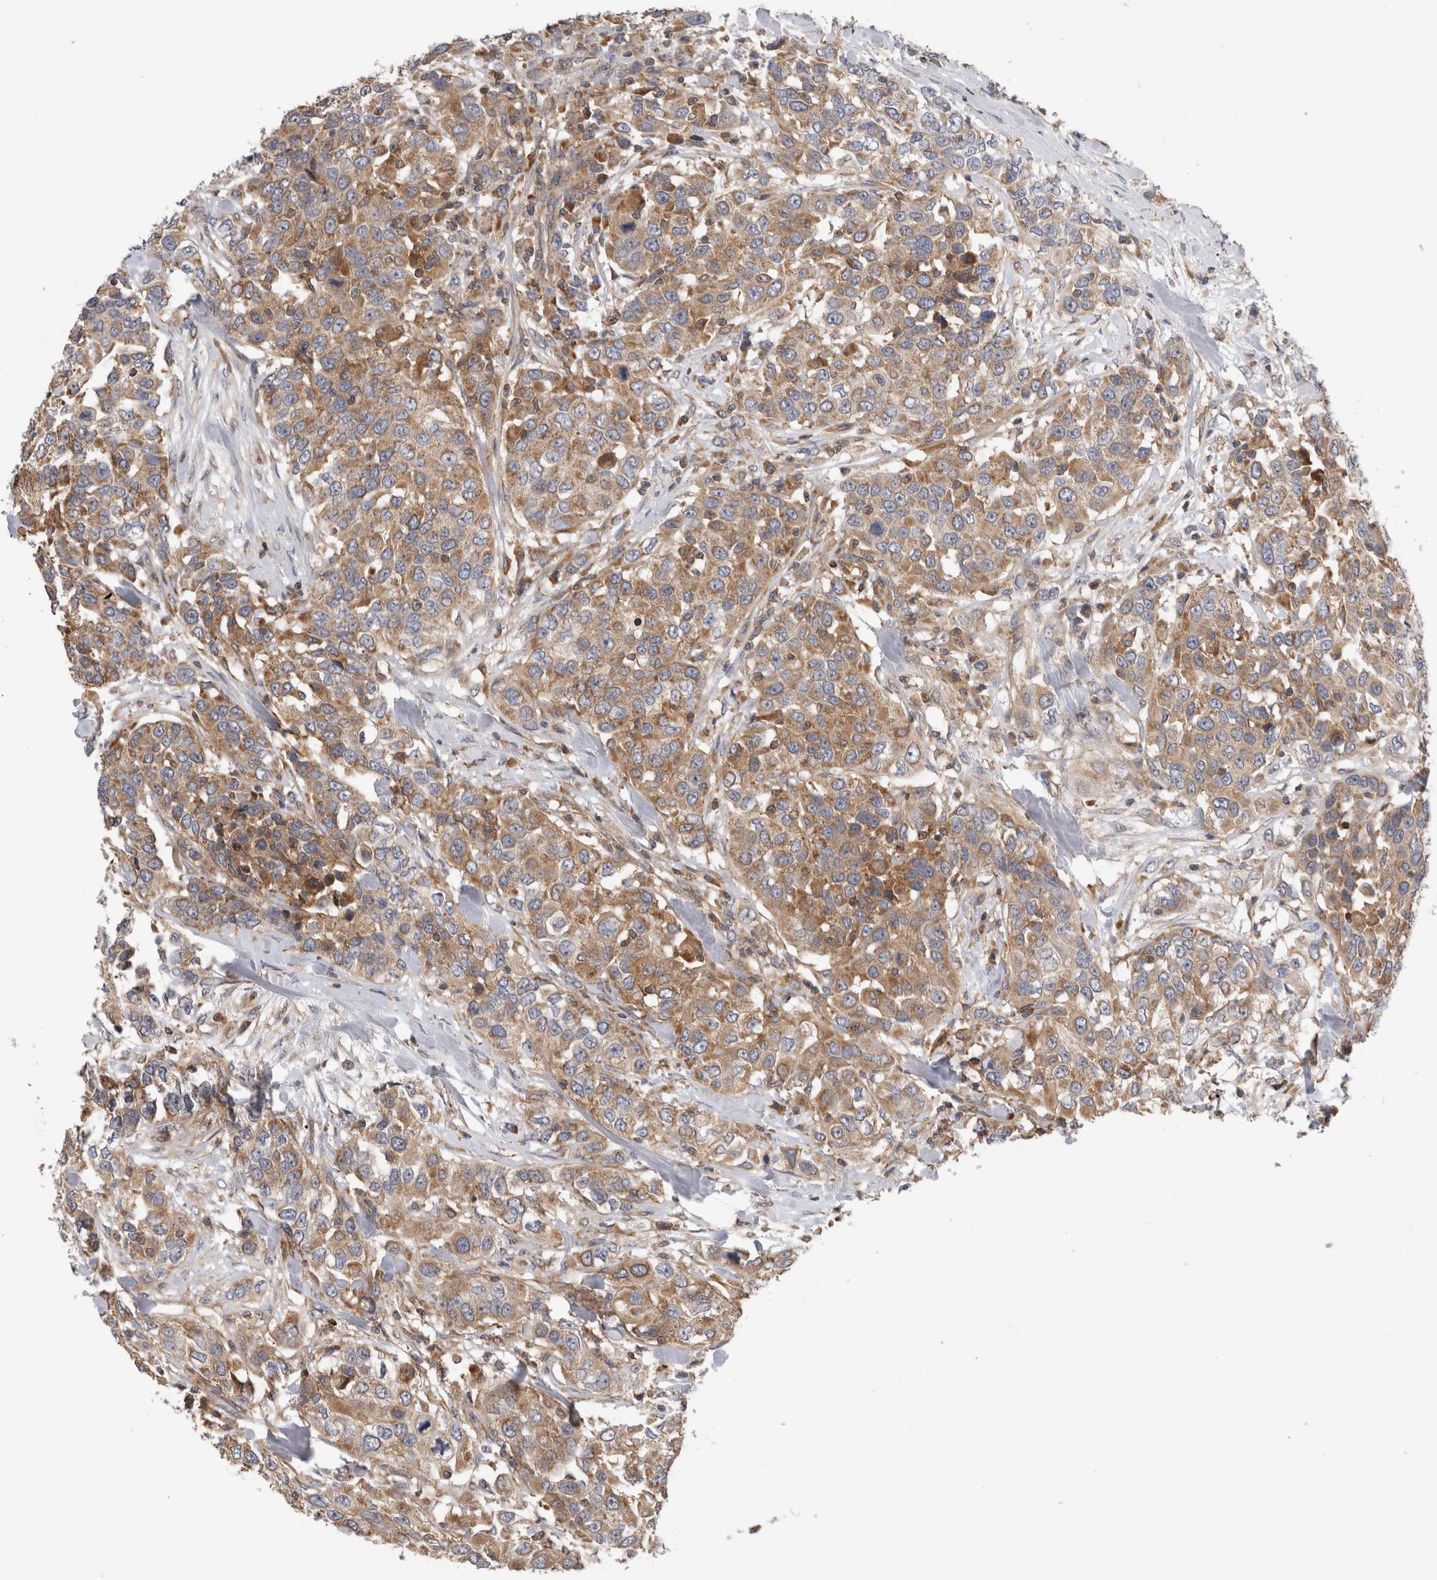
{"staining": {"intensity": "moderate", "quantity": ">75%", "location": "cytoplasmic/membranous"}, "tissue": "urothelial cancer", "cell_type": "Tumor cells", "image_type": "cancer", "snomed": [{"axis": "morphology", "description": "Urothelial carcinoma, High grade"}, {"axis": "topography", "description": "Urinary bladder"}], "caption": "A histopathology image of urothelial cancer stained for a protein demonstrates moderate cytoplasmic/membranous brown staining in tumor cells. (Stains: DAB in brown, nuclei in blue, Microscopy: brightfield microscopy at high magnification).", "gene": "GRIK2", "patient": {"sex": "female", "age": 80}}